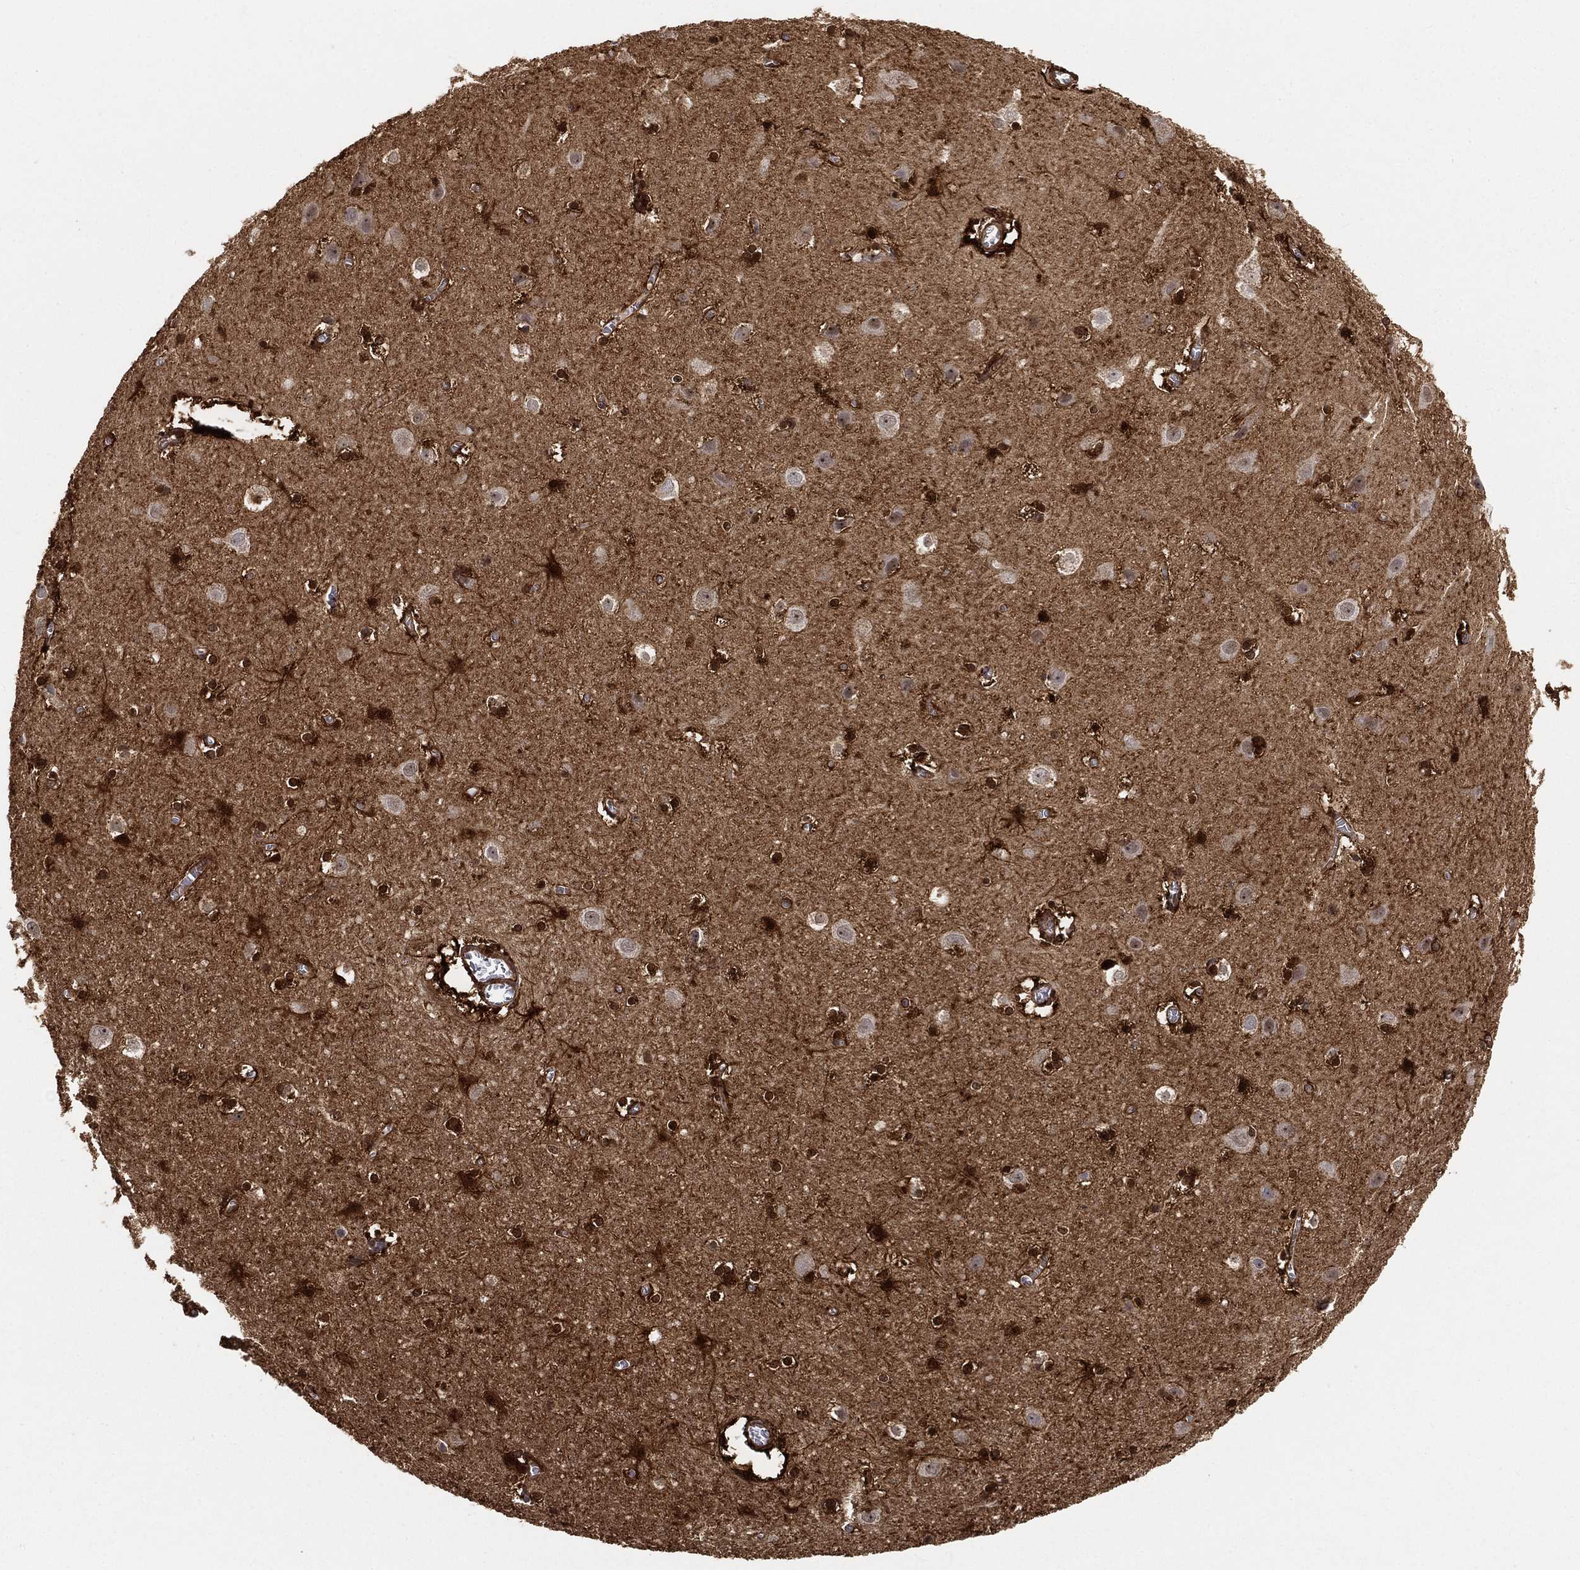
{"staining": {"intensity": "strong", "quantity": ">75%", "location": "cytoplasmic/membranous"}, "tissue": "cerebral cortex", "cell_type": "Endothelial cells", "image_type": "normal", "snomed": [{"axis": "morphology", "description": "Normal tissue, NOS"}, {"axis": "topography", "description": "Cerebral cortex"}], "caption": "Immunohistochemical staining of normal human cerebral cortex exhibits >75% levels of strong cytoplasmic/membranous protein expression in about >75% of endothelial cells. The staining was performed using DAB (3,3'-diaminobenzidine), with brown indicating positive protein expression. Nuclei are stained blue with hematoxylin.", "gene": "CRYL1", "patient": {"sex": "male", "age": 59}}